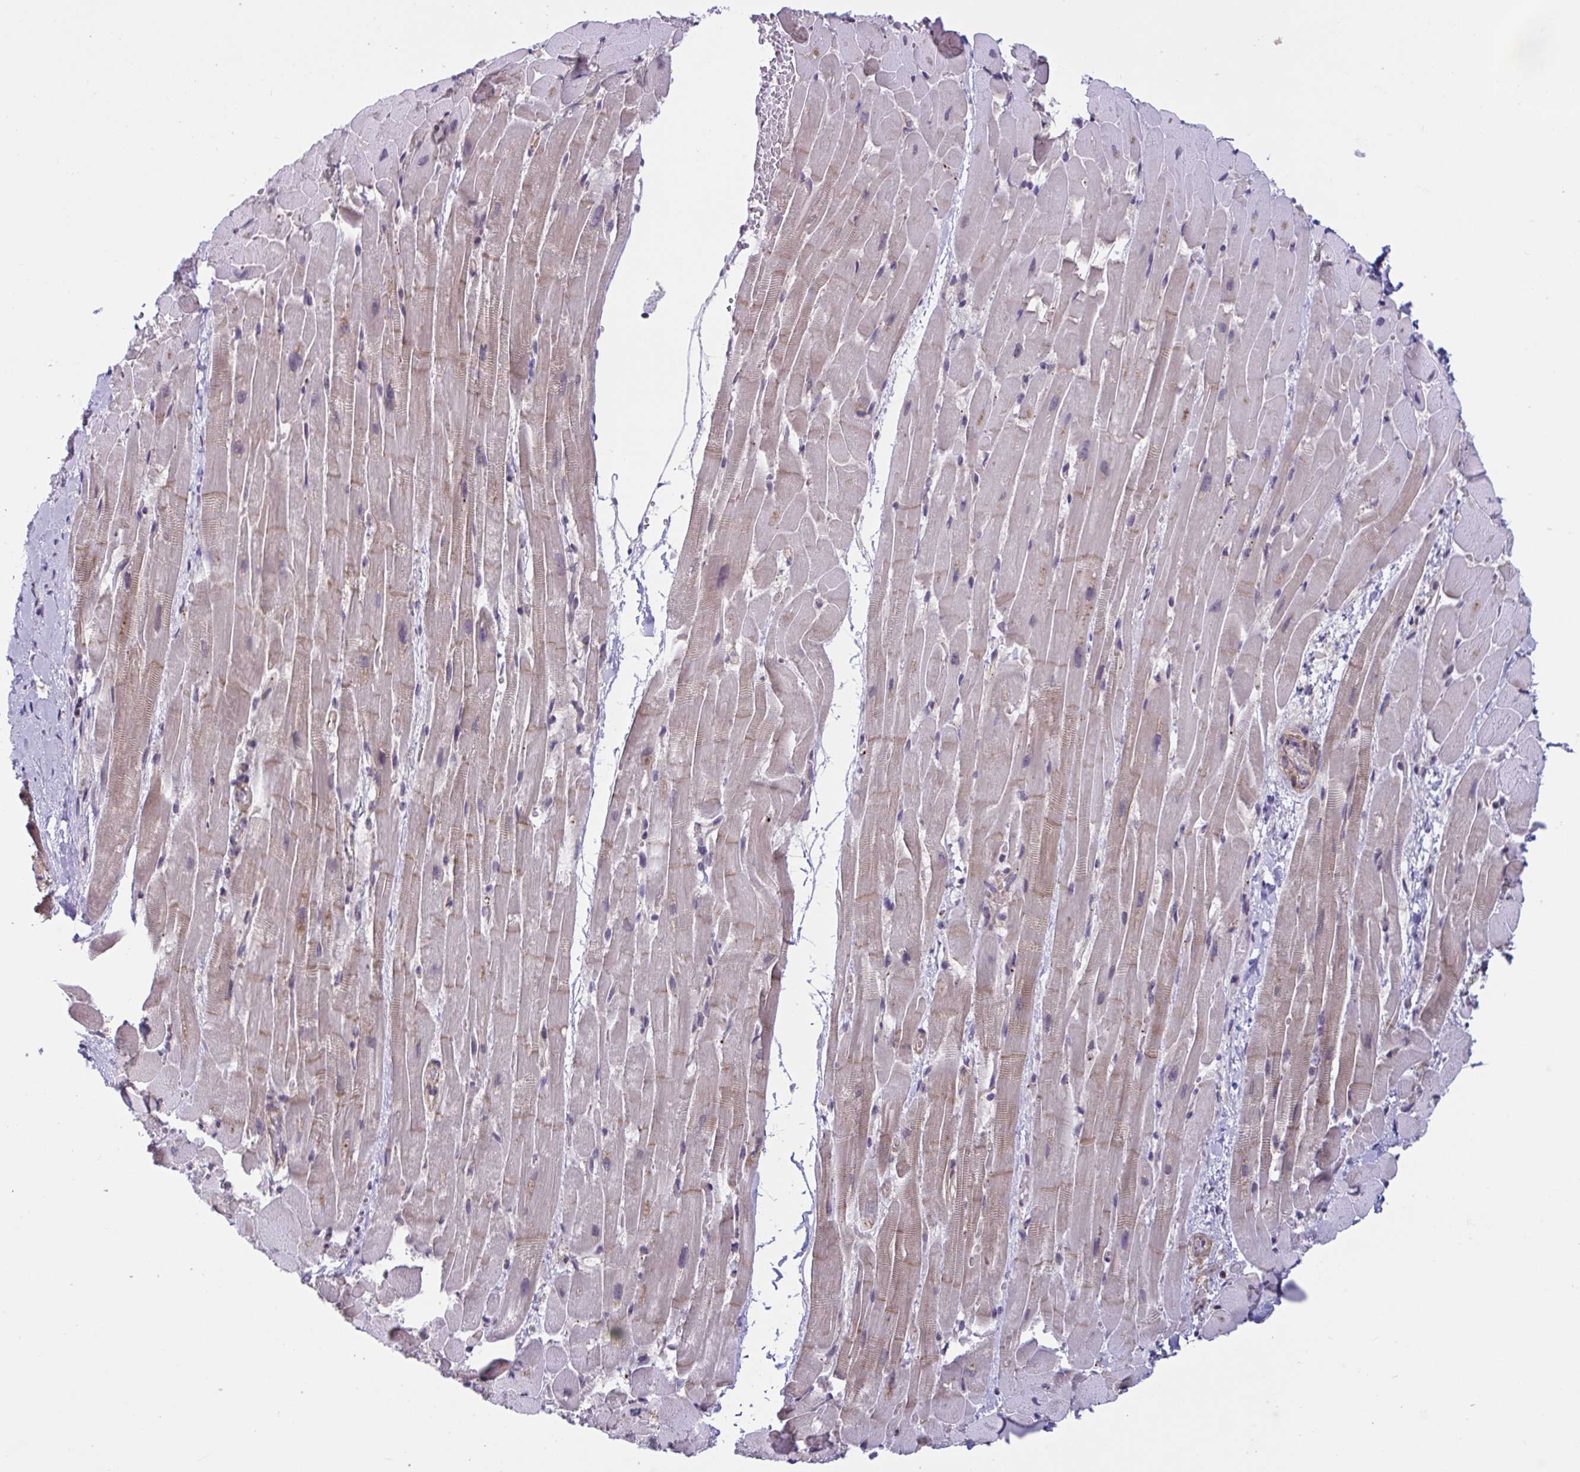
{"staining": {"intensity": "weak", "quantity": "25%-75%", "location": "cytoplasmic/membranous"}, "tissue": "heart muscle", "cell_type": "Cardiomyocytes", "image_type": "normal", "snomed": [{"axis": "morphology", "description": "Normal tissue, NOS"}, {"axis": "topography", "description": "Heart"}], "caption": "Immunohistochemical staining of benign human heart muscle displays low levels of weak cytoplasmic/membranous positivity in about 25%-75% of cardiomyocytes.", "gene": "TTC7B", "patient": {"sex": "male", "age": 37}}